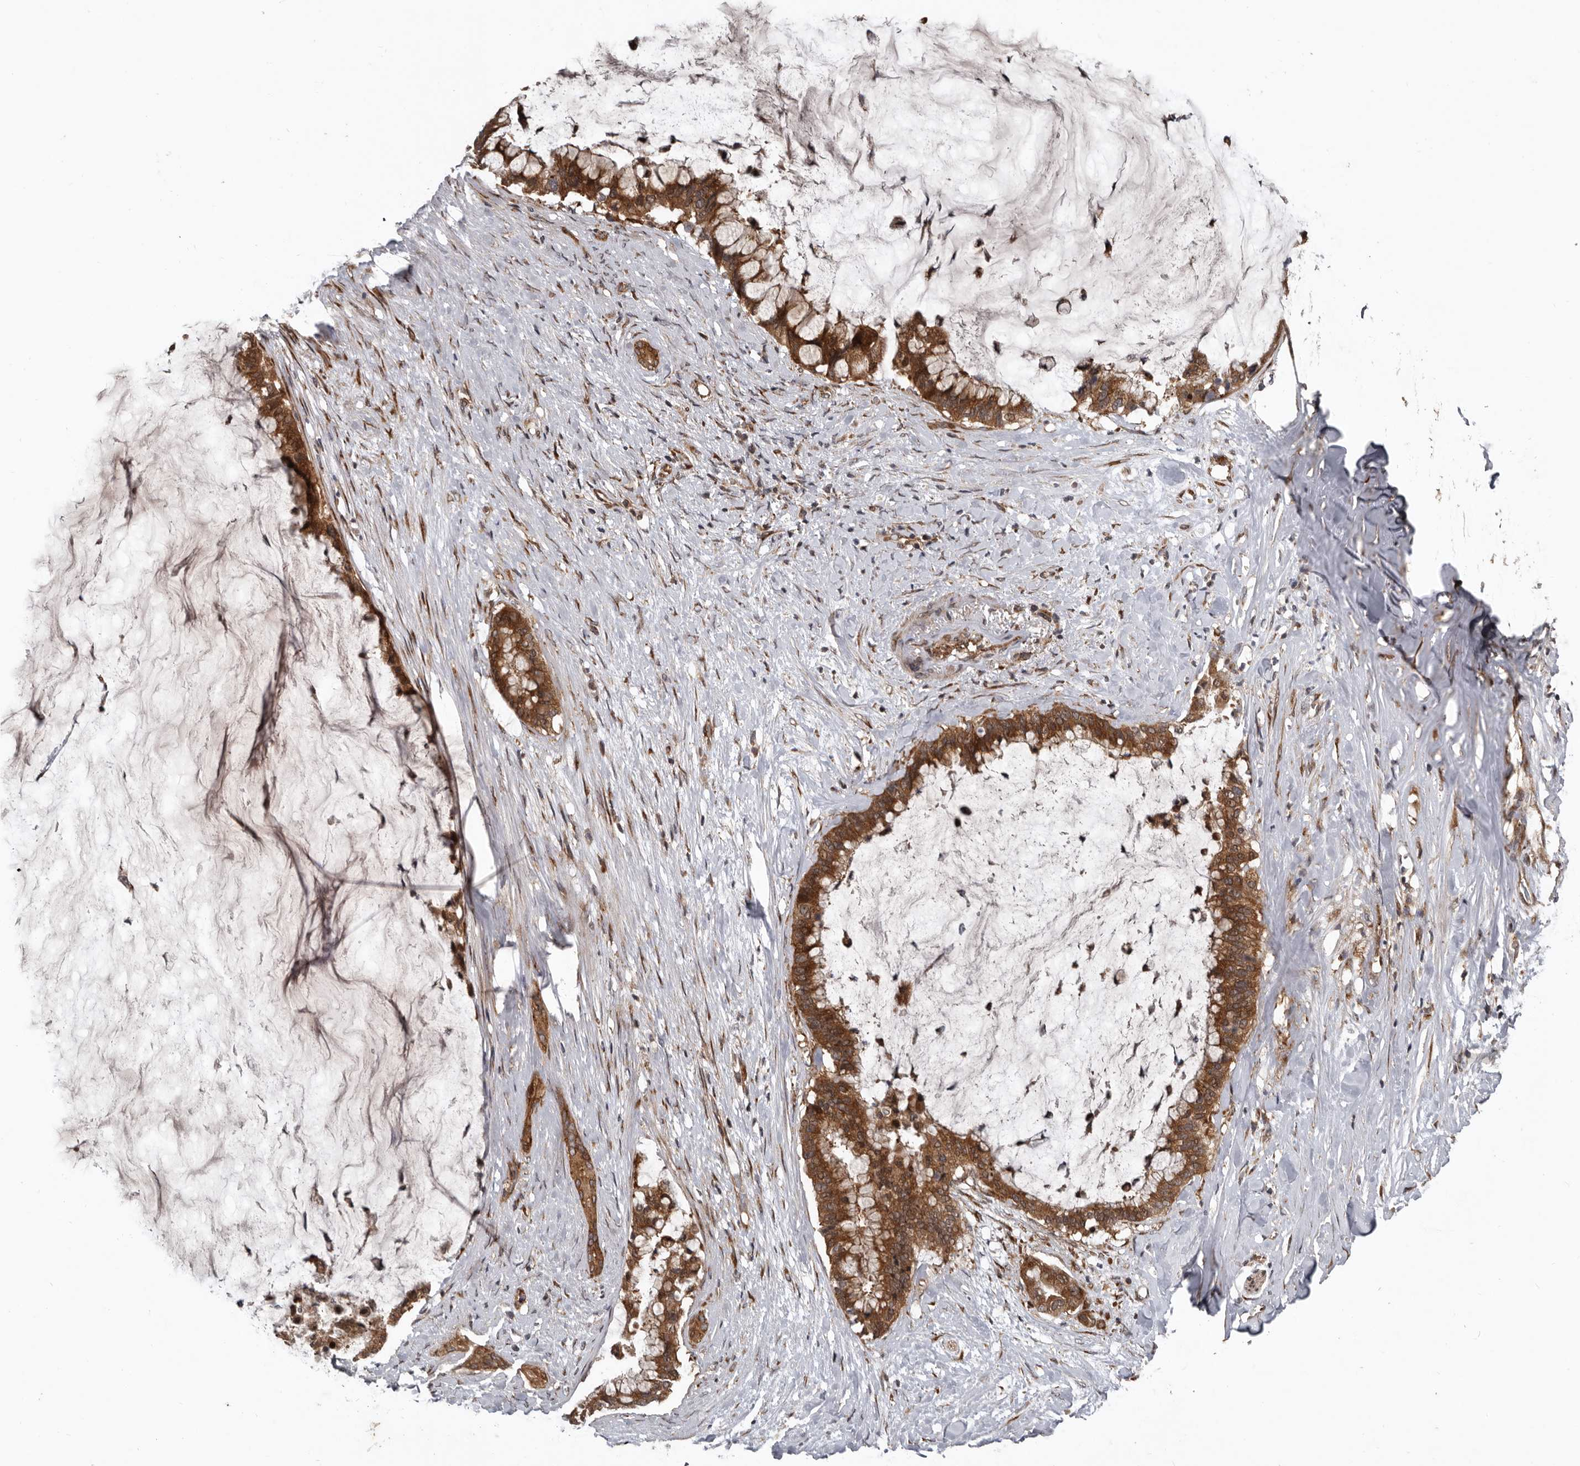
{"staining": {"intensity": "strong", "quantity": ">75%", "location": "cytoplasmic/membranous"}, "tissue": "pancreatic cancer", "cell_type": "Tumor cells", "image_type": "cancer", "snomed": [{"axis": "morphology", "description": "Adenocarcinoma, NOS"}, {"axis": "topography", "description": "Pancreas"}], "caption": "Pancreatic cancer stained with a protein marker shows strong staining in tumor cells.", "gene": "CCDC190", "patient": {"sex": "male", "age": 41}}